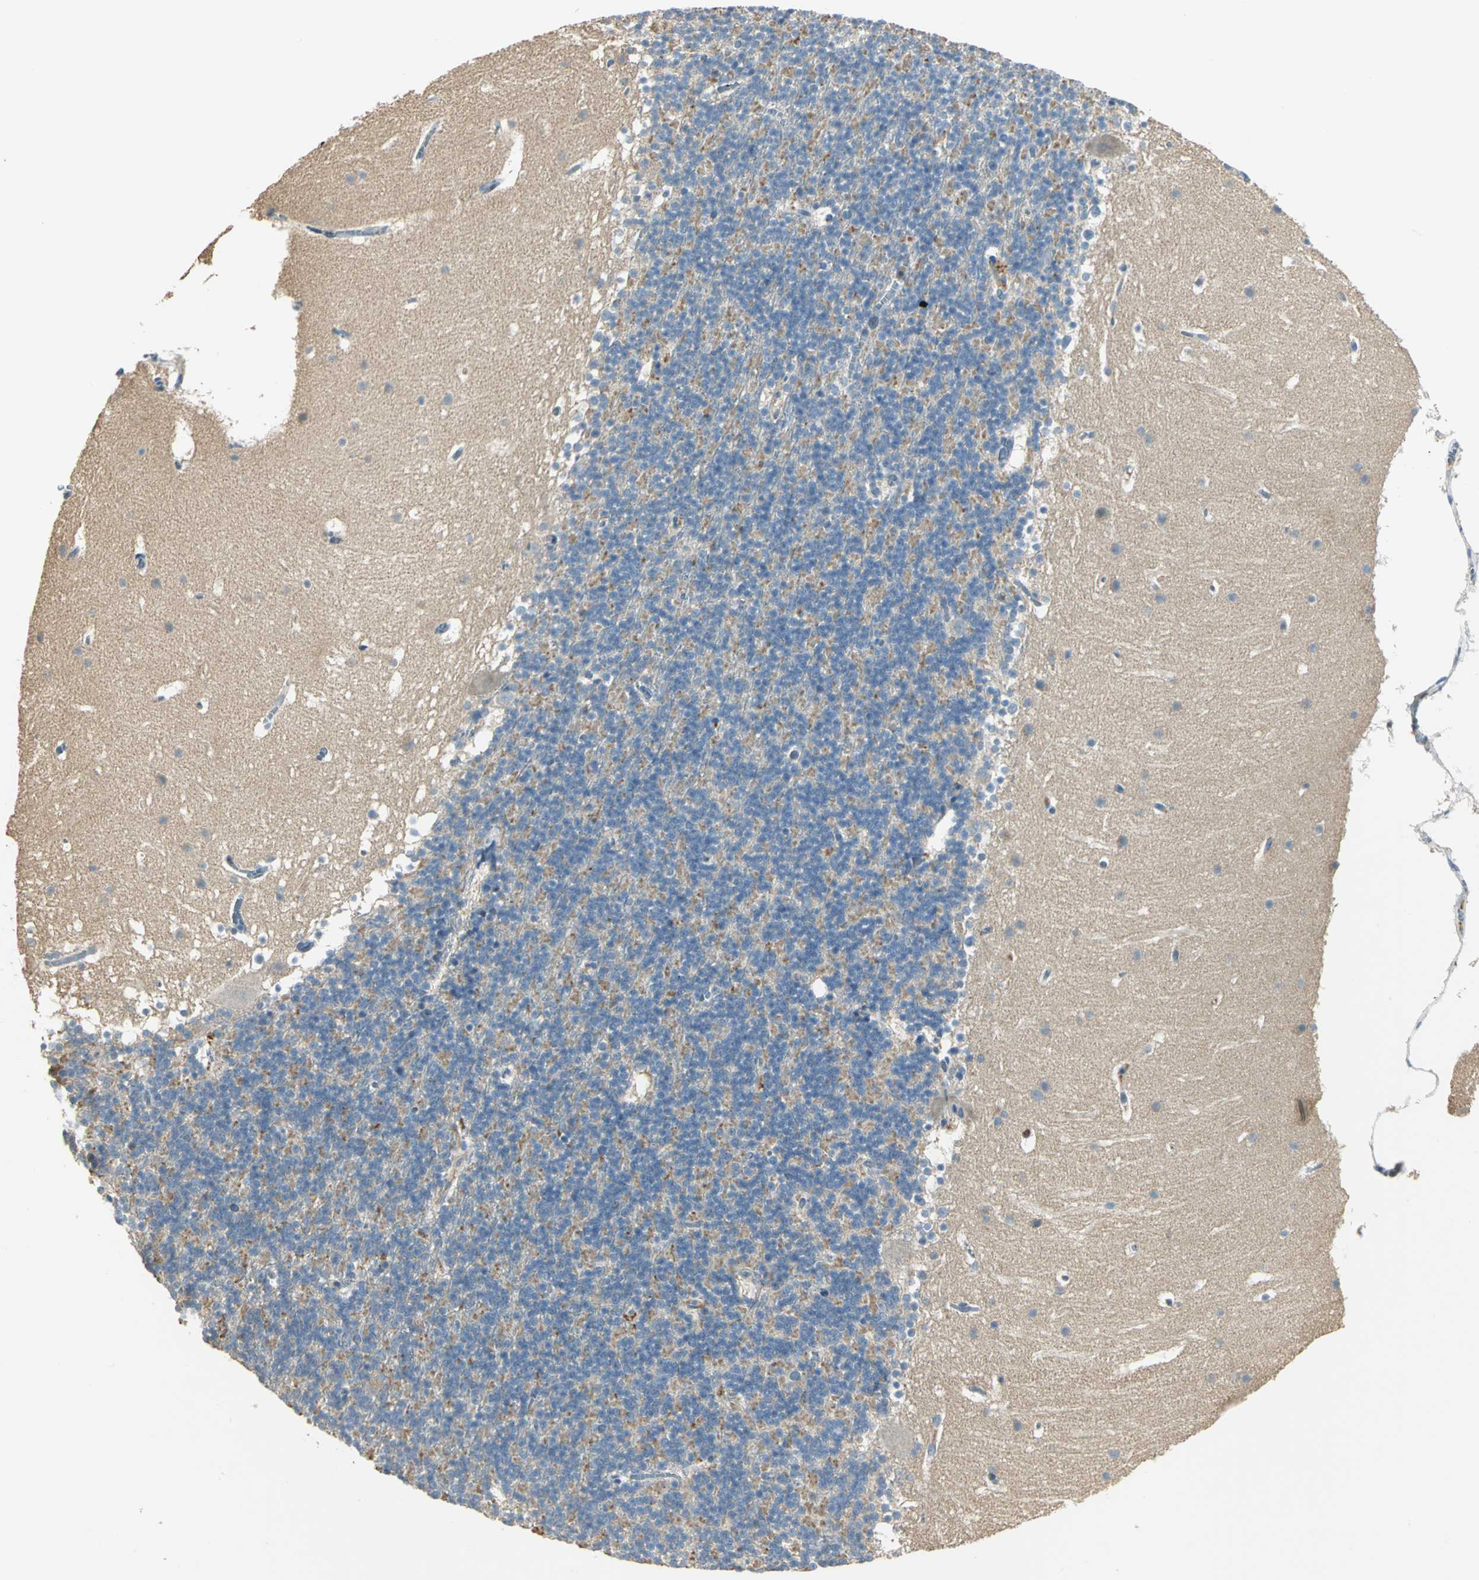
{"staining": {"intensity": "moderate", "quantity": "<25%", "location": "cytoplasmic/membranous"}, "tissue": "cerebellum", "cell_type": "Cells in granular layer", "image_type": "normal", "snomed": [{"axis": "morphology", "description": "Normal tissue, NOS"}, {"axis": "topography", "description": "Cerebellum"}], "caption": "Immunohistochemical staining of benign human cerebellum exhibits low levels of moderate cytoplasmic/membranous staining in approximately <25% of cells in granular layer. (Brightfield microscopy of DAB IHC at high magnification).", "gene": "PROC", "patient": {"sex": "male", "age": 45}}